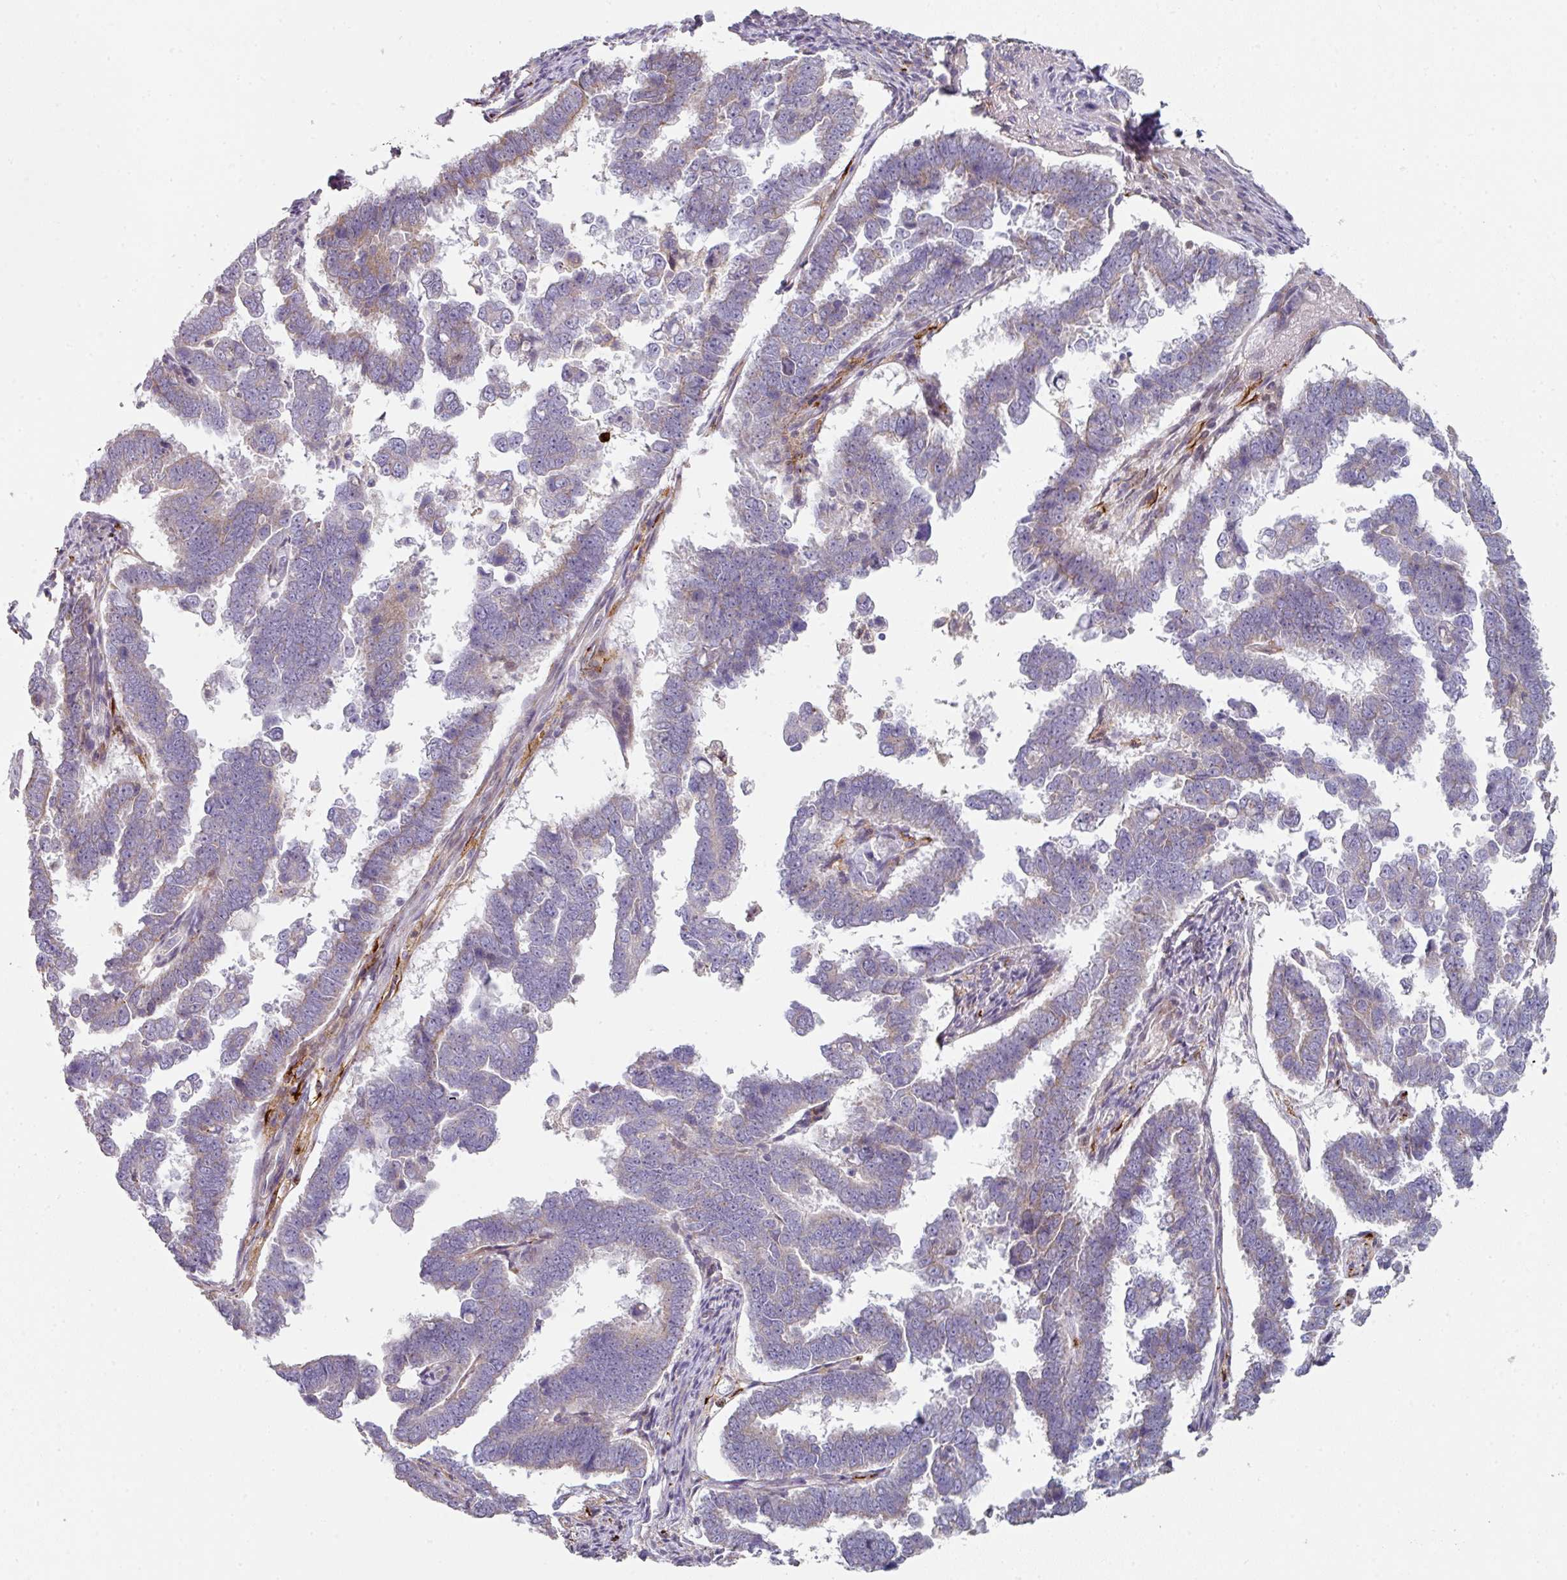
{"staining": {"intensity": "weak", "quantity": "25%-75%", "location": "cytoplasmic/membranous"}, "tissue": "endometrial cancer", "cell_type": "Tumor cells", "image_type": "cancer", "snomed": [{"axis": "morphology", "description": "Adenocarcinoma, NOS"}, {"axis": "topography", "description": "Endometrium"}], "caption": "Immunohistochemistry micrograph of adenocarcinoma (endometrial) stained for a protein (brown), which demonstrates low levels of weak cytoplasmic/membranous positivity in approximately 25%-75% of tumor cells.", "gene": "WSB2", "patient": {"sex": "female", "age": 75}}